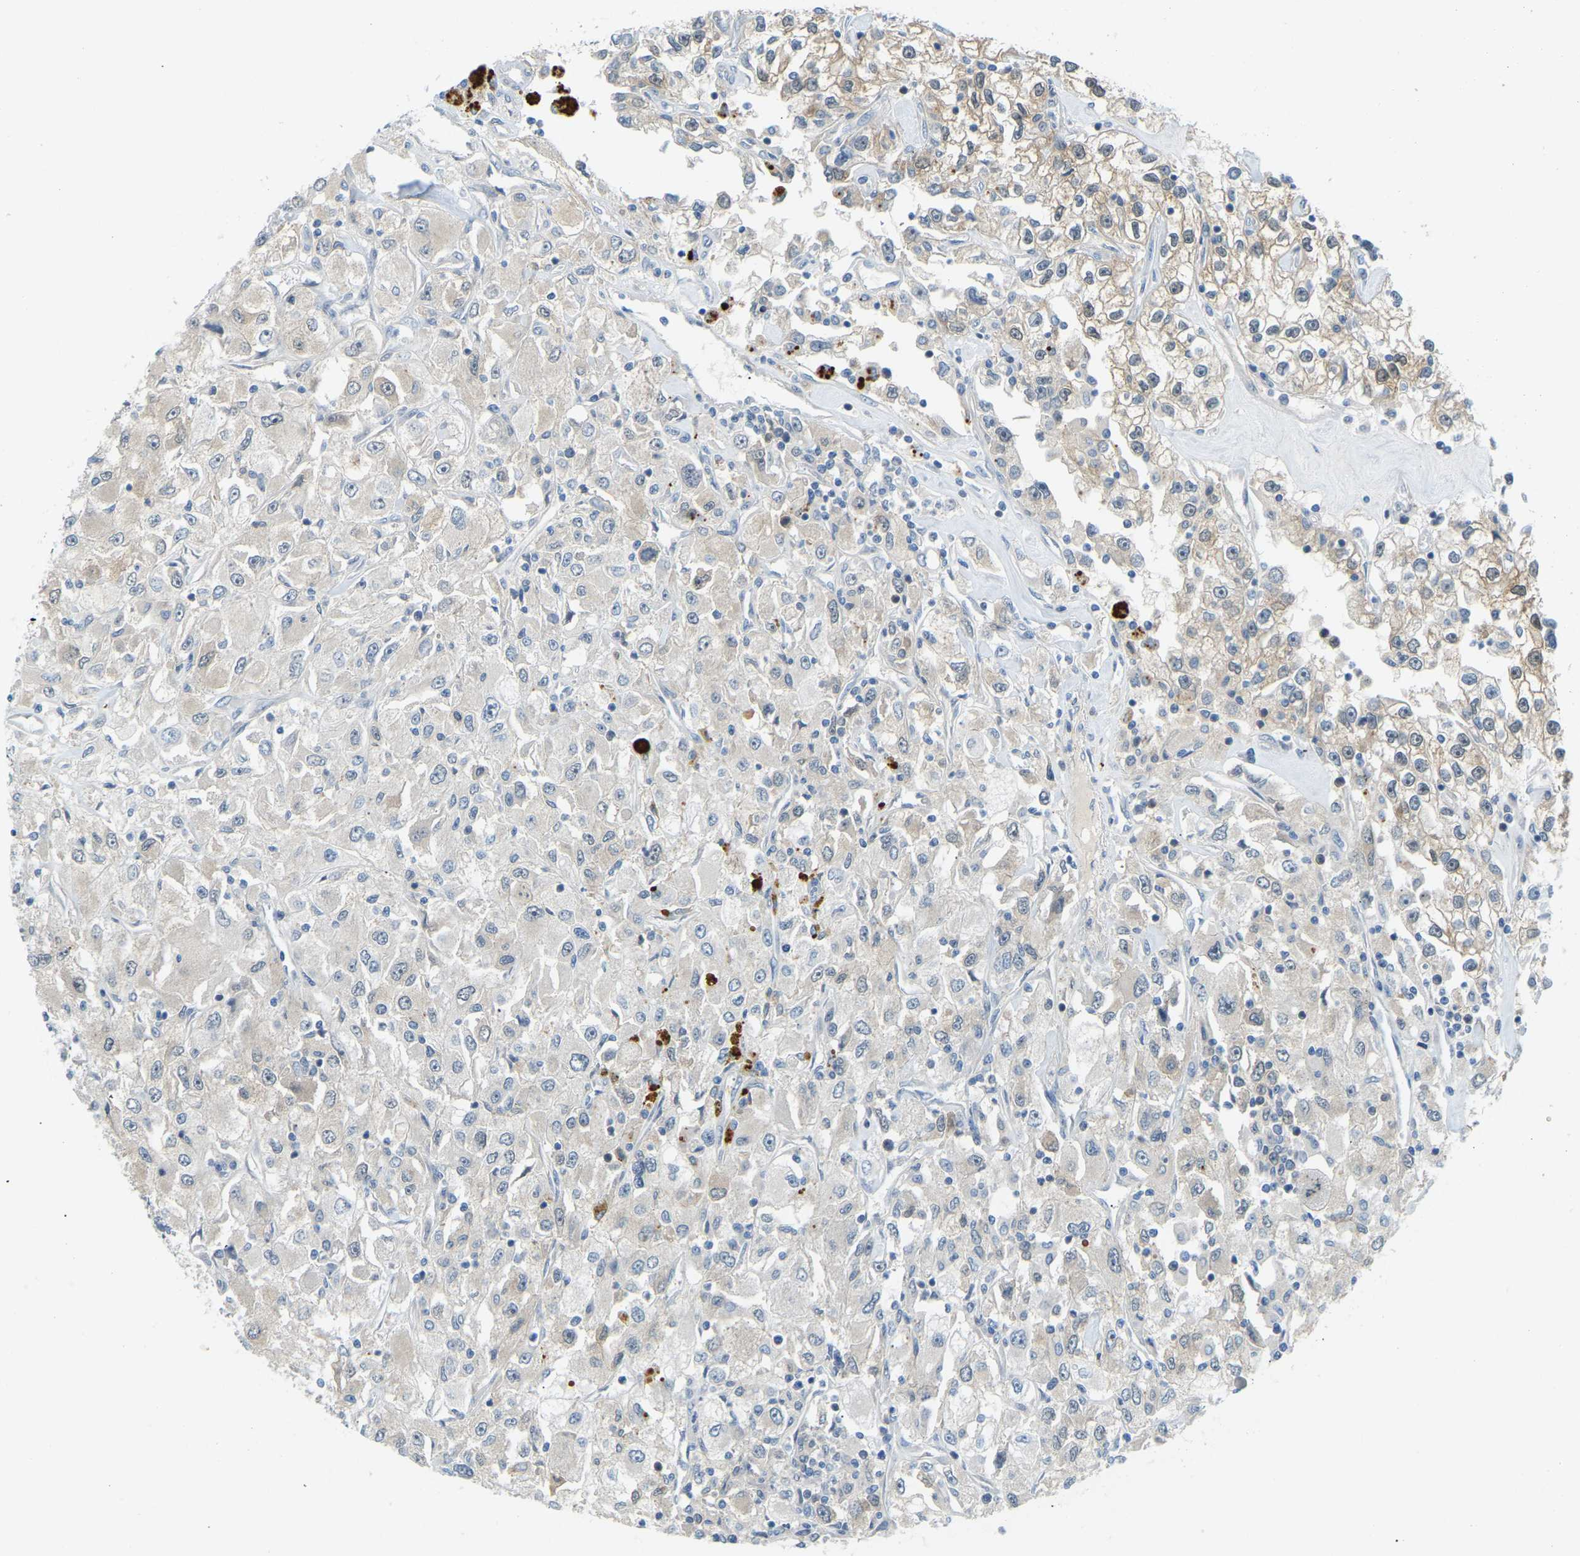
{"staining": {"intensity": "weak", "quantity": "<25%", "location": "cytoplasmic/membranous"}, "tissue": "renal cancer", "cell_type": "Tumor cells", "image_type": "cancer", "snomed": [{"axis": "morphology", "description": "Adenocarcinoma, NOS"}, {"axis": "topography", "description": "Kidney"}], "caption": "IHC of renal cancer (adenocarcinoma) shows no staining in tumor cells. Nuclei are stained in blue.", "gene": "NME8", "patient": {"sex": "female", "age": 52}}